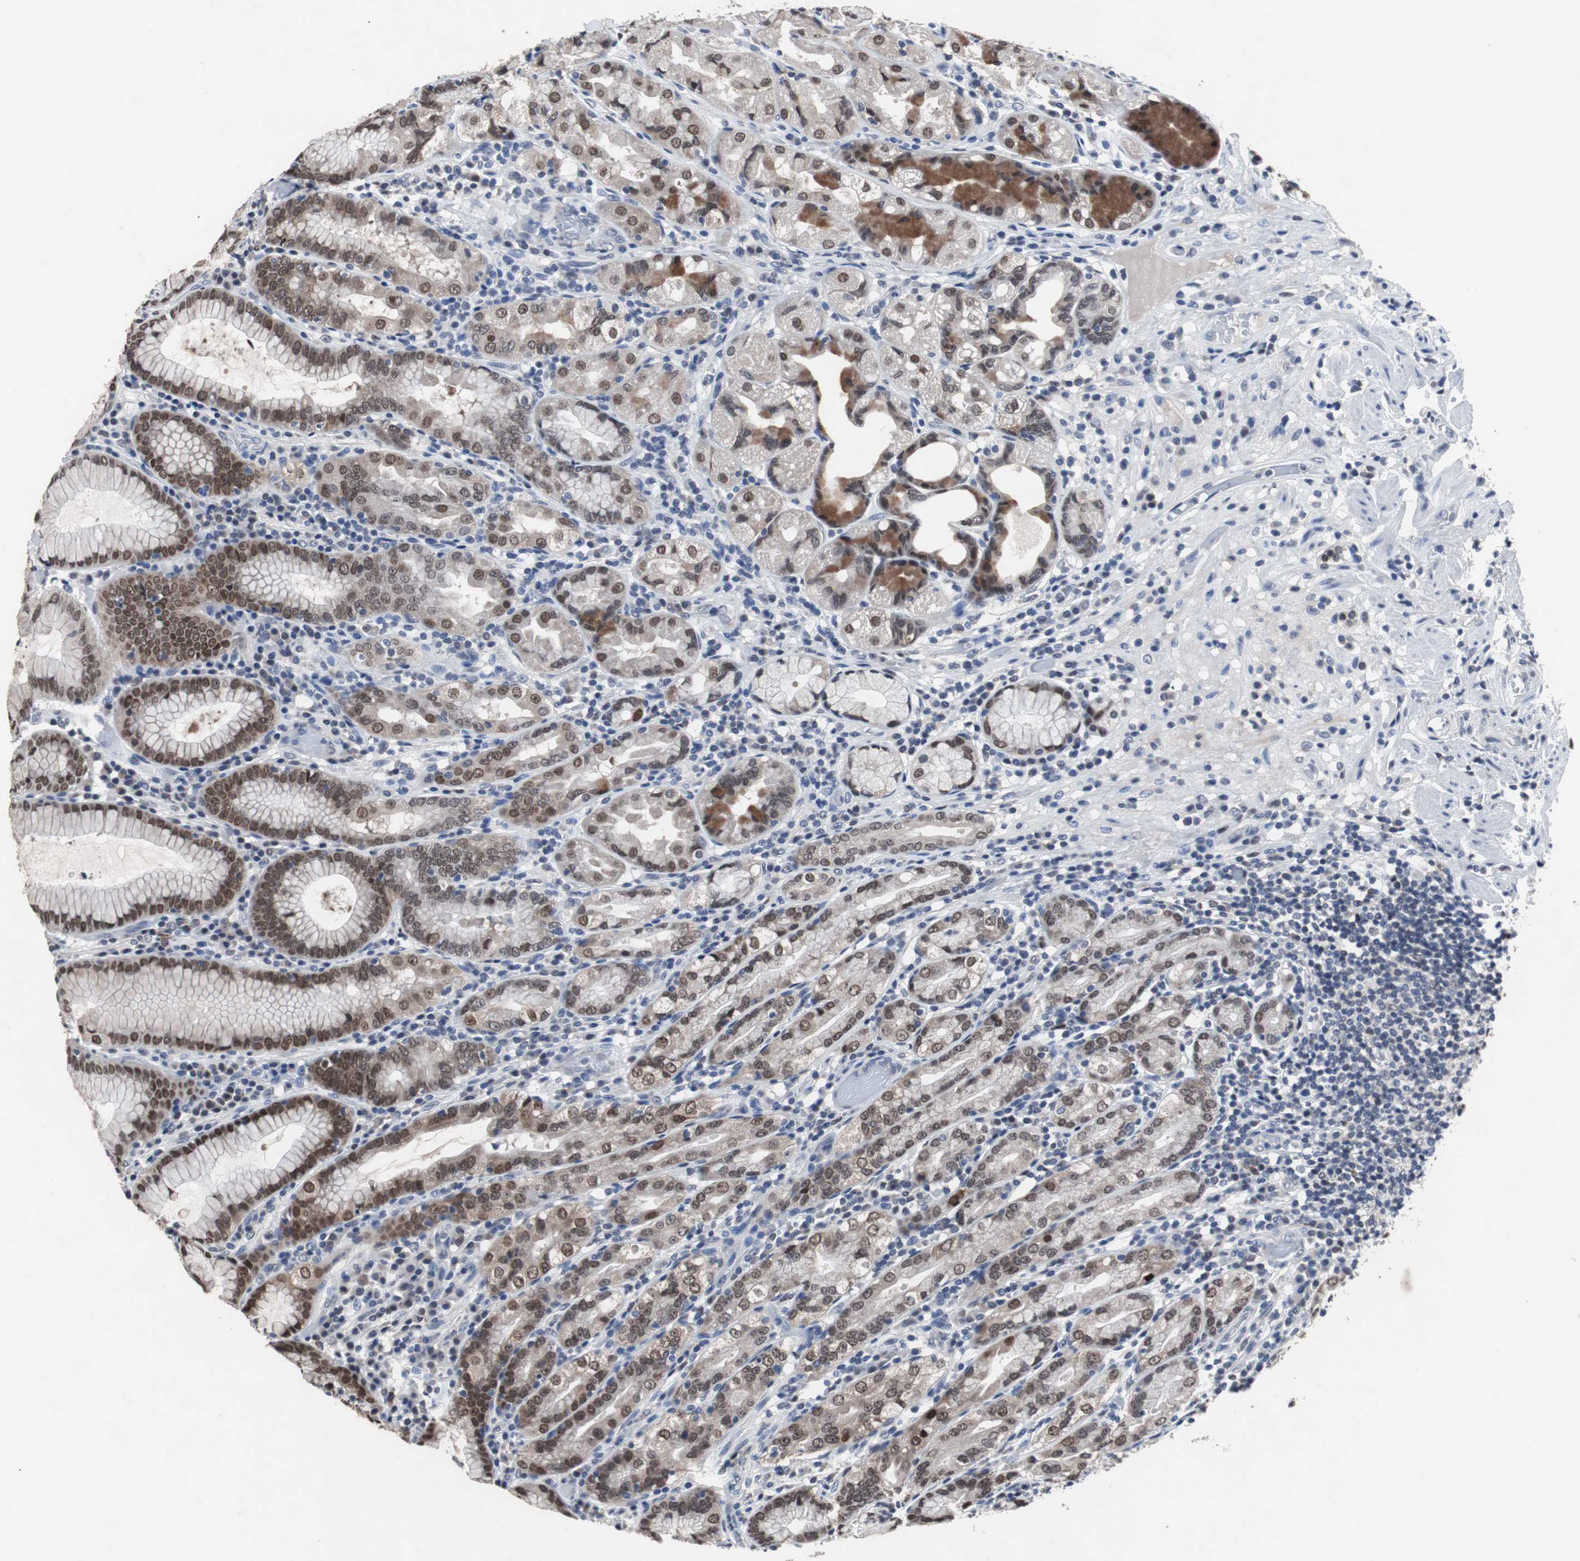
{"staining": {"intensity": "strong", "quantity": ">75%", "location": "cytoplasmic/membranous,nuclear"}, "tissue": "stomach", "cell_type": "Glandular cells", "image_type": "normal", "snomed": [{"axis": "morphology", "description": "Normal tissue, NOS"}, {"axis": "topography", "description": "Stomach, lower"}], "caption": "This is an image of immunohistochemistry (IHC) staining of unremarkable stomach, which shows strong staining in the cytoplasmic/membranous,nuclear of glandular cells.", "gene": "RBM47", "patient": {"sex": "female", "age": 76}}